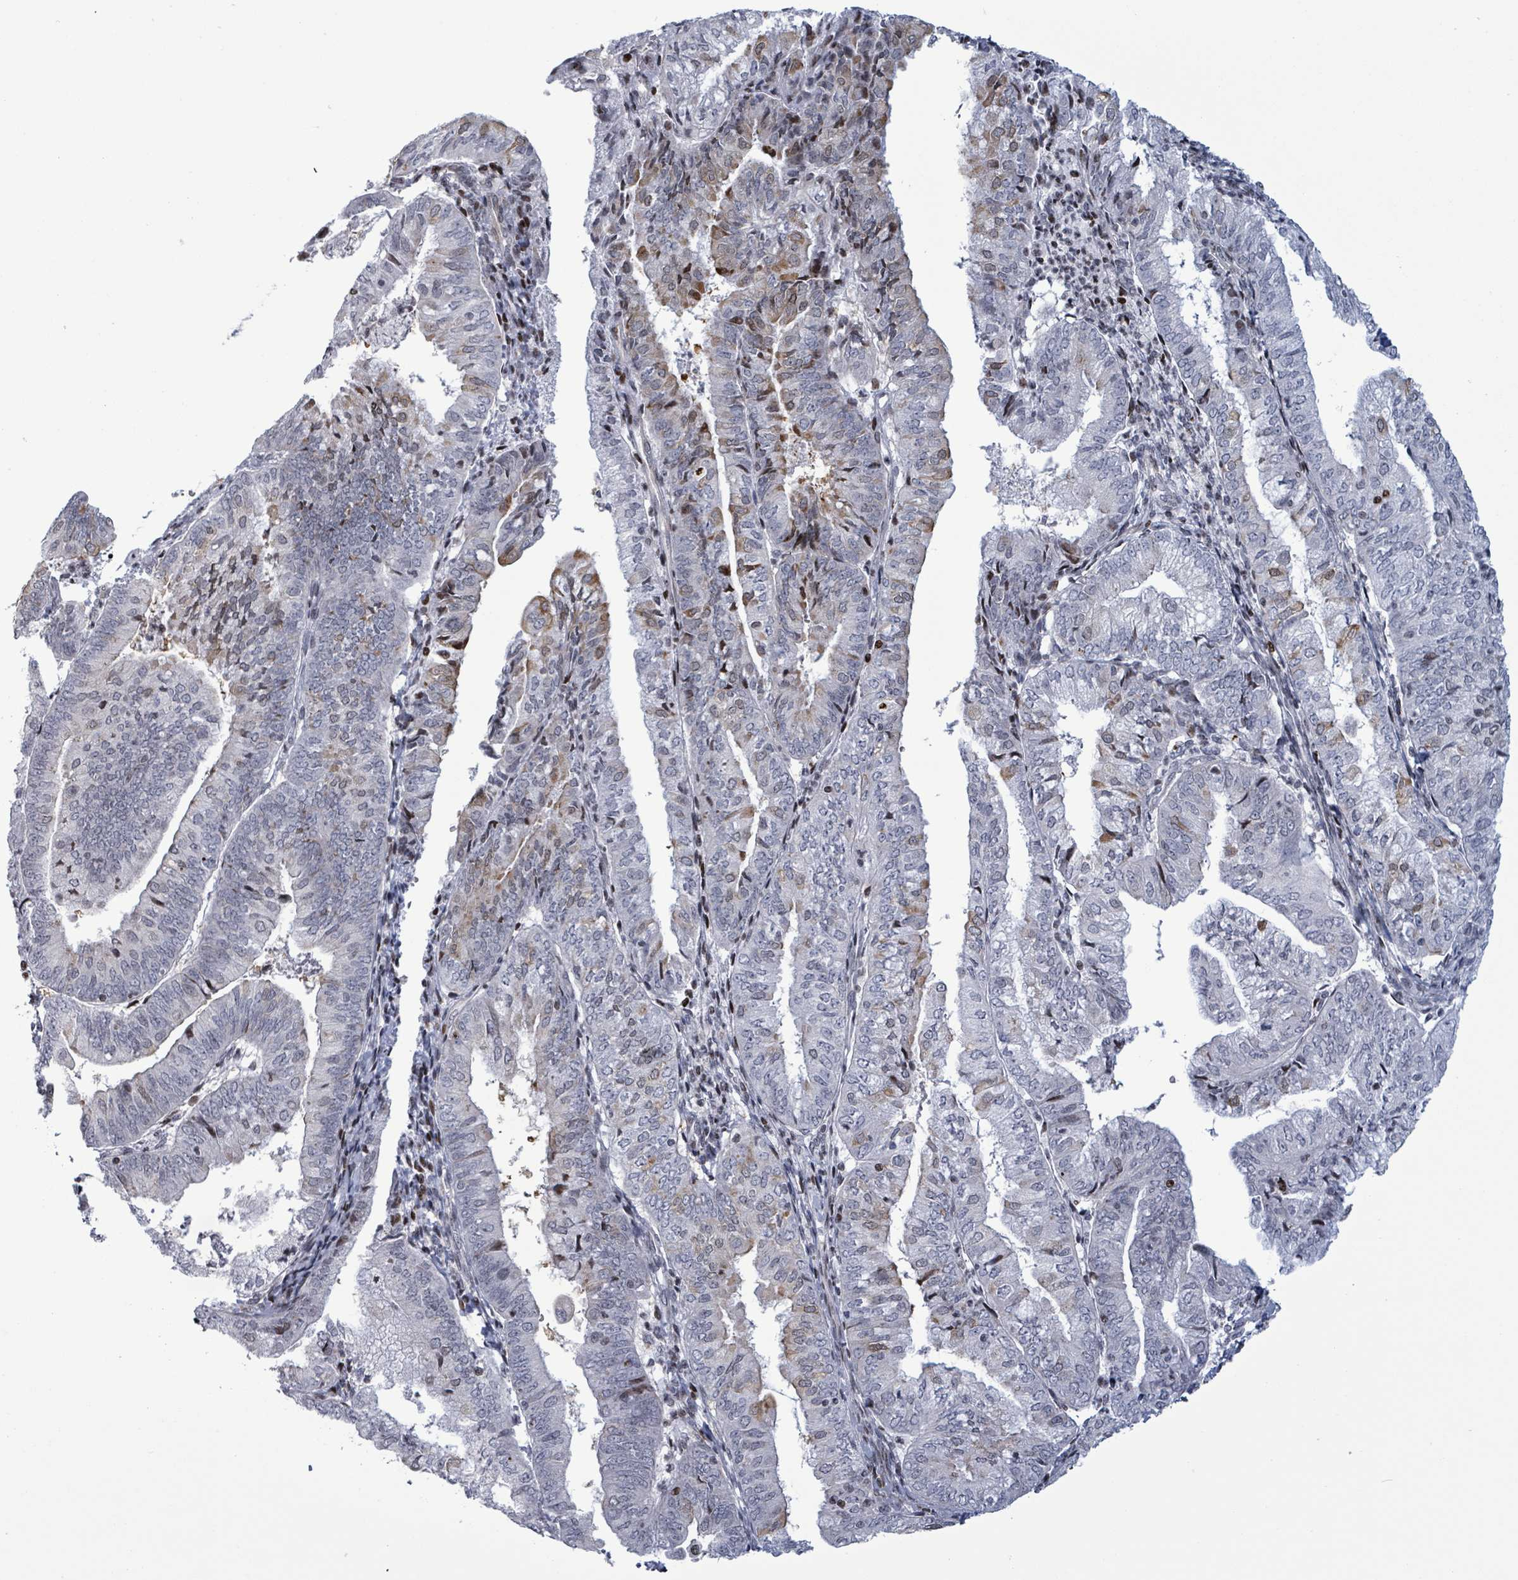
{"staining": {"intensity": "moderate", "quantity": "<25%", "location": "cytoplasmic/membranous"}, "tissue": "endometrial cancer", "cell_type": "Tumor cells", "image_type": "cancer", "snomed": [{"axis": "morphology", "description": "Adenocarcinoma, NOS"}, {"axis": "topography", "description": "Endometrium"}], "caption": "Protein analysis of endometrial adenocarcinoma tissue displays moderate cytoplasmic/membranous staining in about <25% of tumor cells.", "gene": "FNDC4", "patient": {"sex": "female", "age": 55}}